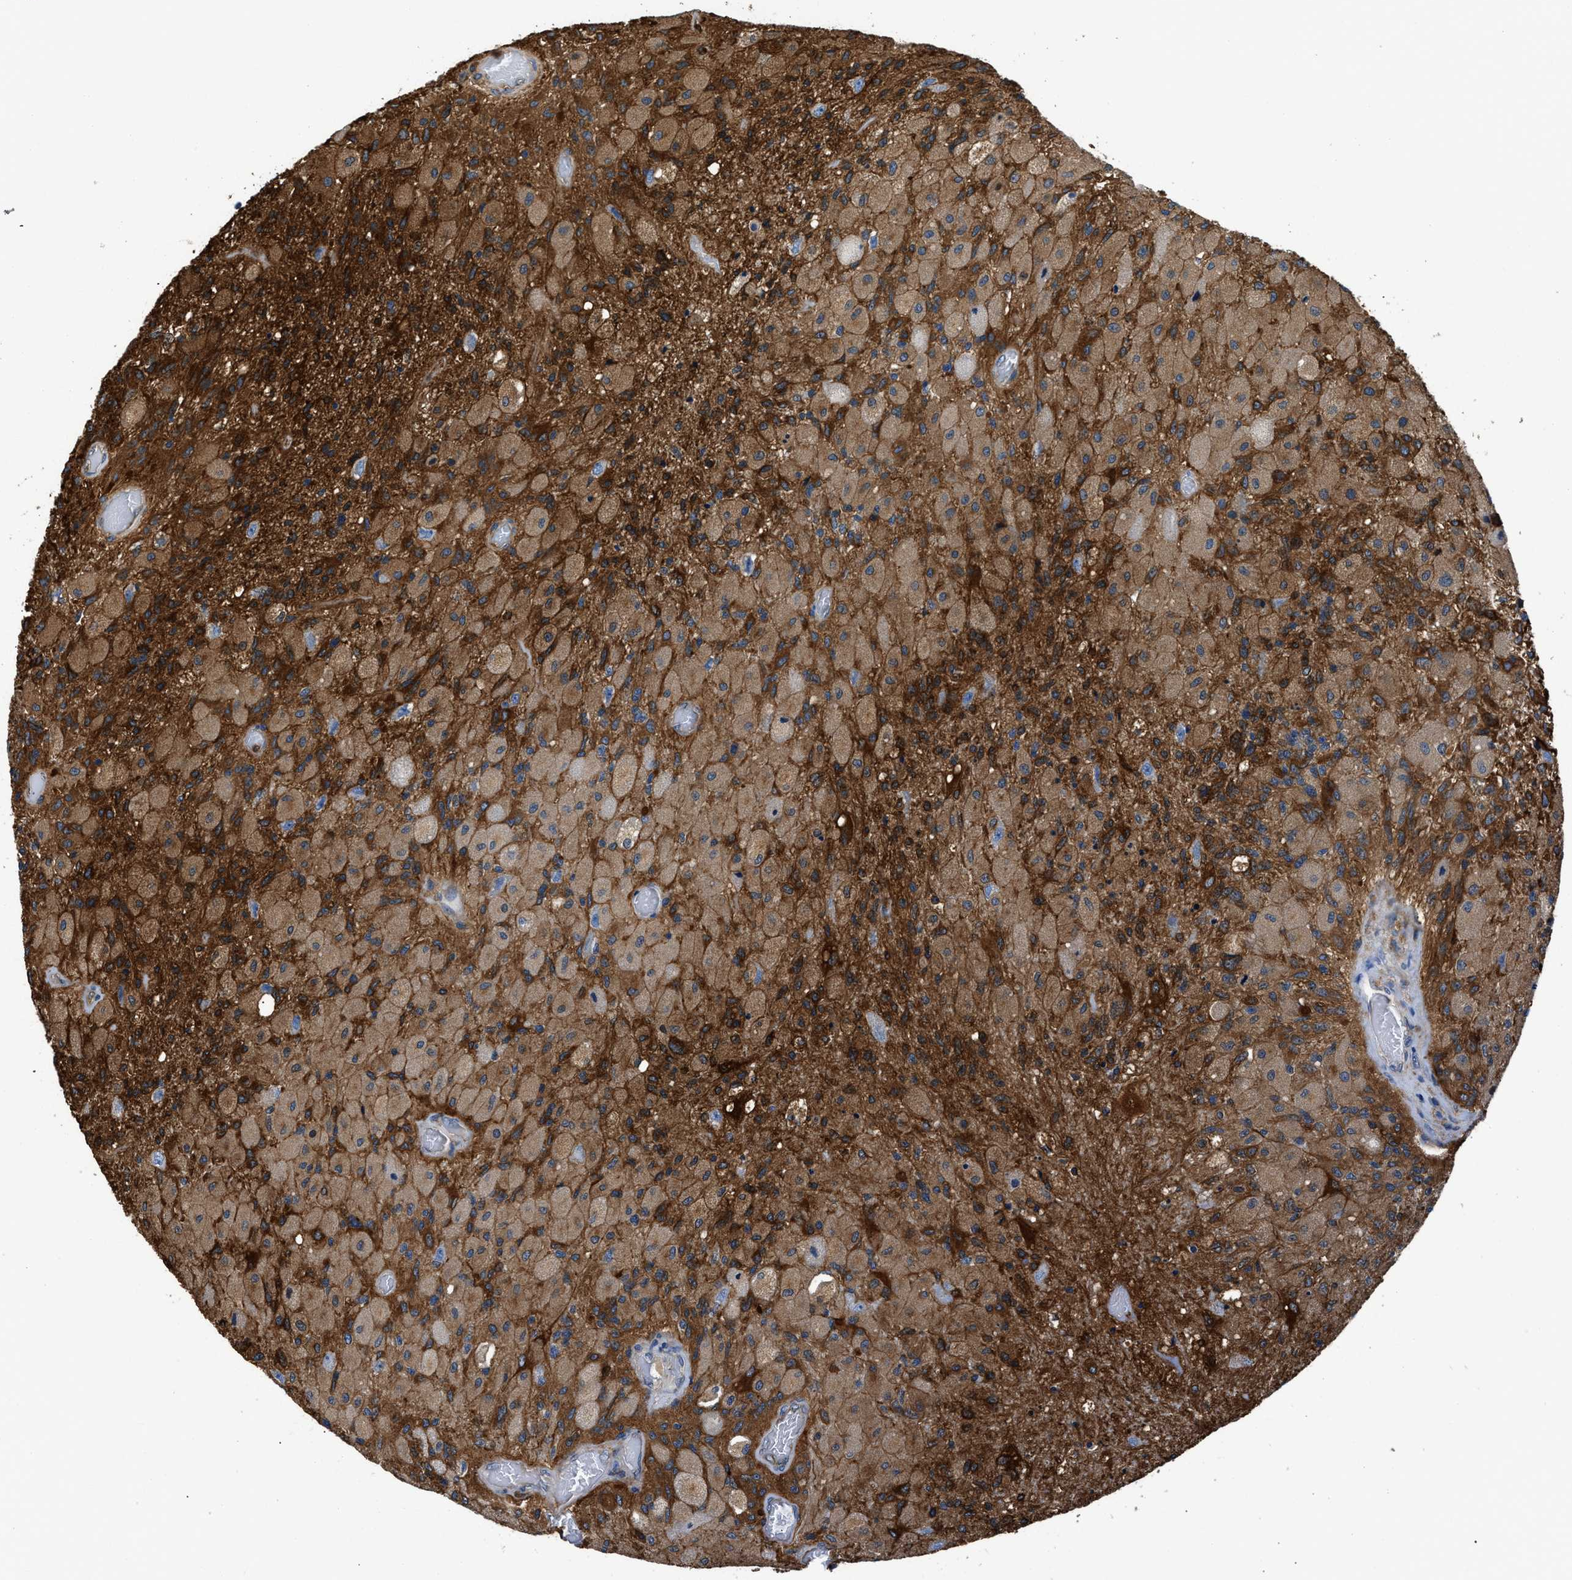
{"staining": {"intensity": "strong", "quantity": "25%-75%", "location": "cytoplasmic/membranous"}, "tissue": "glioma", "cell_type": "Tumor cells", "image_type": "cancer", "snomed": [{"axis": "morphology", "description": "Normal tissue, NOS"}, {"axis": "morphology", "description": "Glioma, malignant, High grade"}, {"axis": "topography", "description": "Cerebral cortex"}], "caption": "Protein staining demonstrates strong cytoplasmic/membranous positivity in about 25%-75% of tumor cells in malignant glioma (high-grade).", "gene": "PKM", "patient": {"sex": "male", "age": 77}}